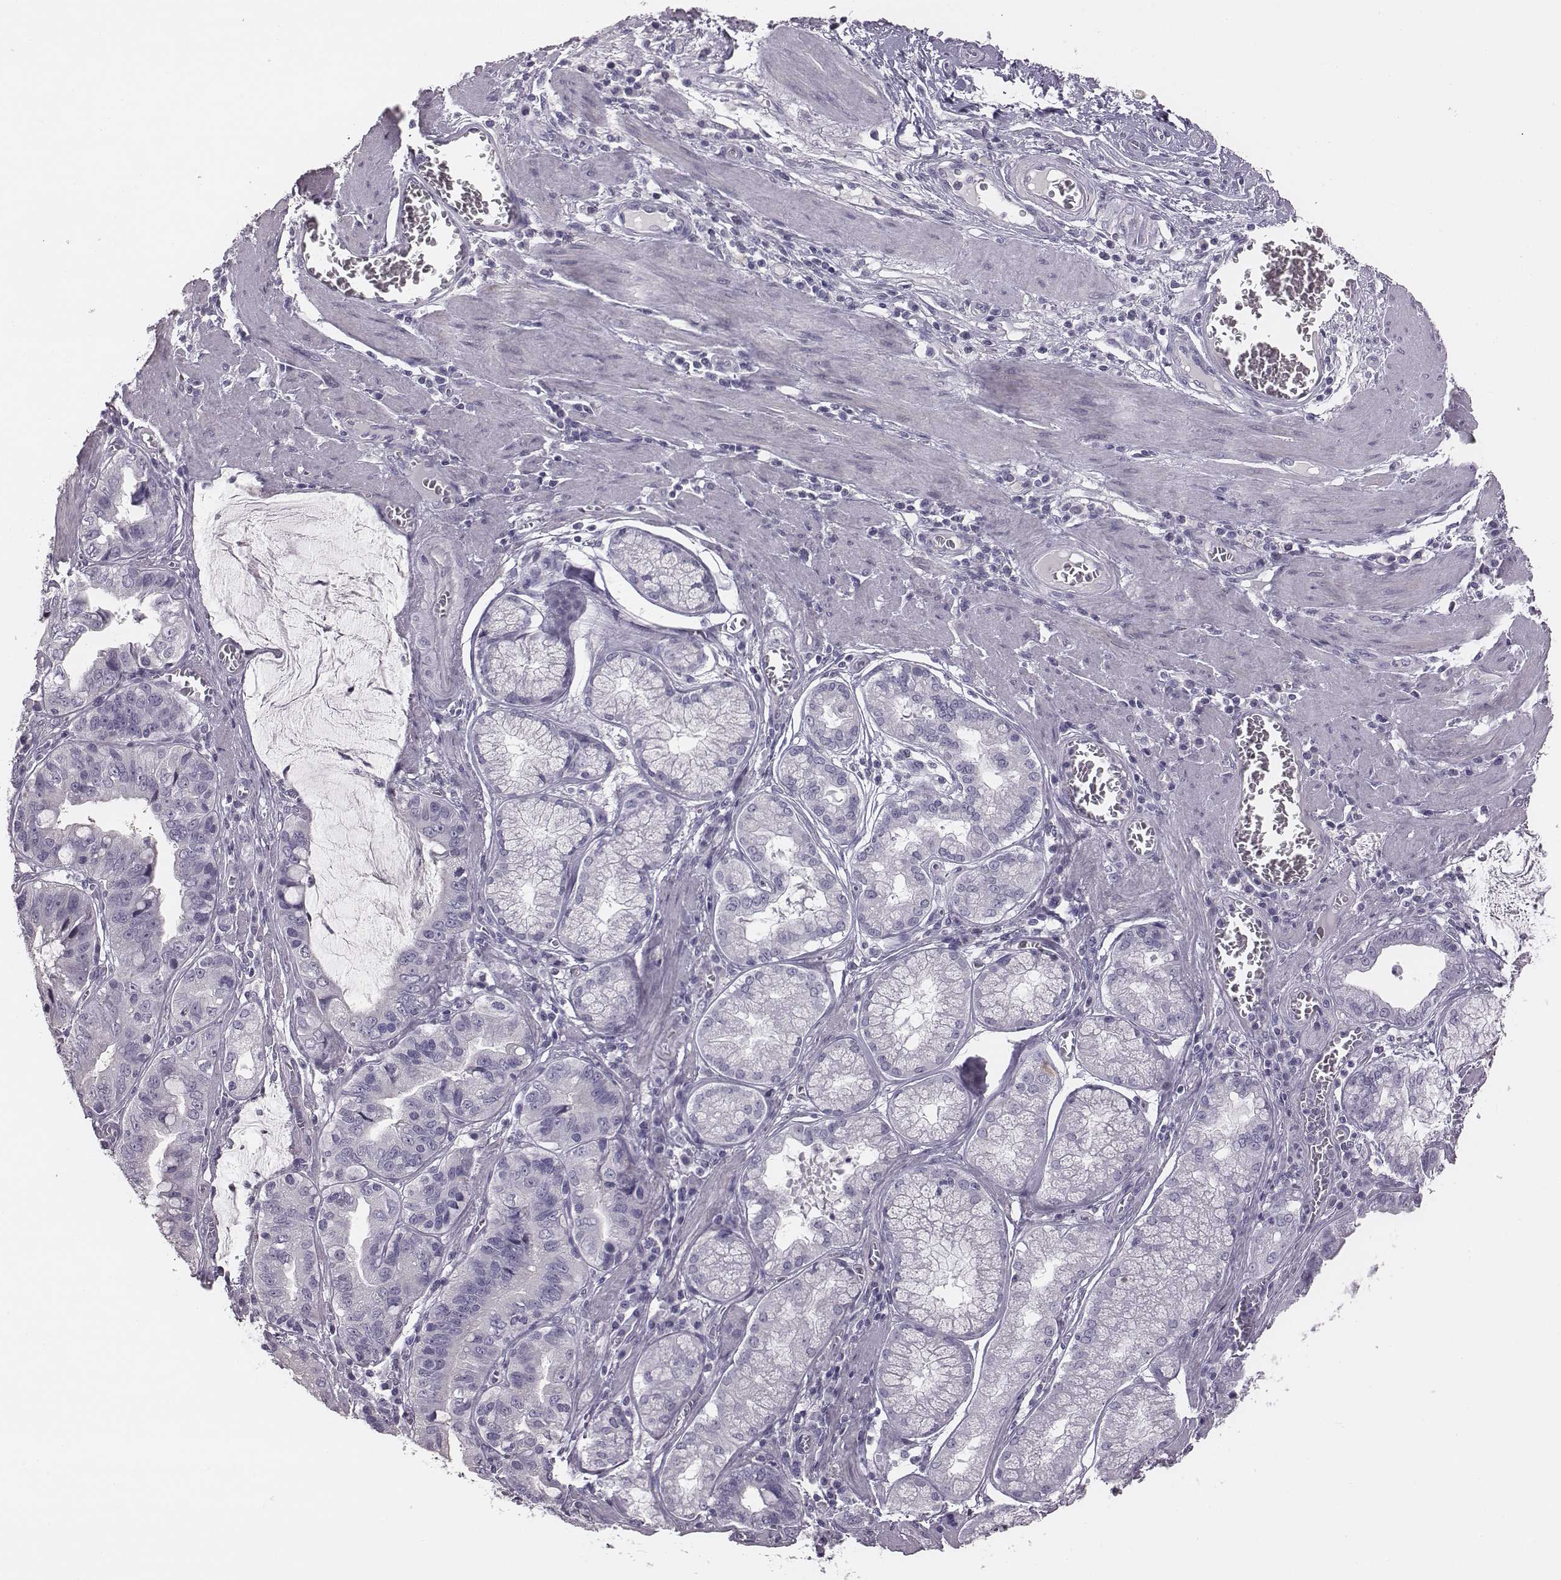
{"staining": {"intensity": "negative", "quantity": "none", "location": "none"}, "tissue": "stomach cancer", "cell_type": "Tumor cells", "image_type": "cancer", "snomed": [{"axis": "morphology", "description": "Adenocarcinoma, NOS"}, {"axis": "topography", "description": "Stomach, lower"}], "caption": "Immunohistochemistry (IHC) of stomach cancer (adenocarcinoma) demonstrates no expression in tumor cells. Brightfield microscopy of immunohistochemistry stained with DAB (brown) and hematoxylin (blue), captured at high magnification.", "gene": "PDE8B", "patient": {"sex": "female", "age": 76}}